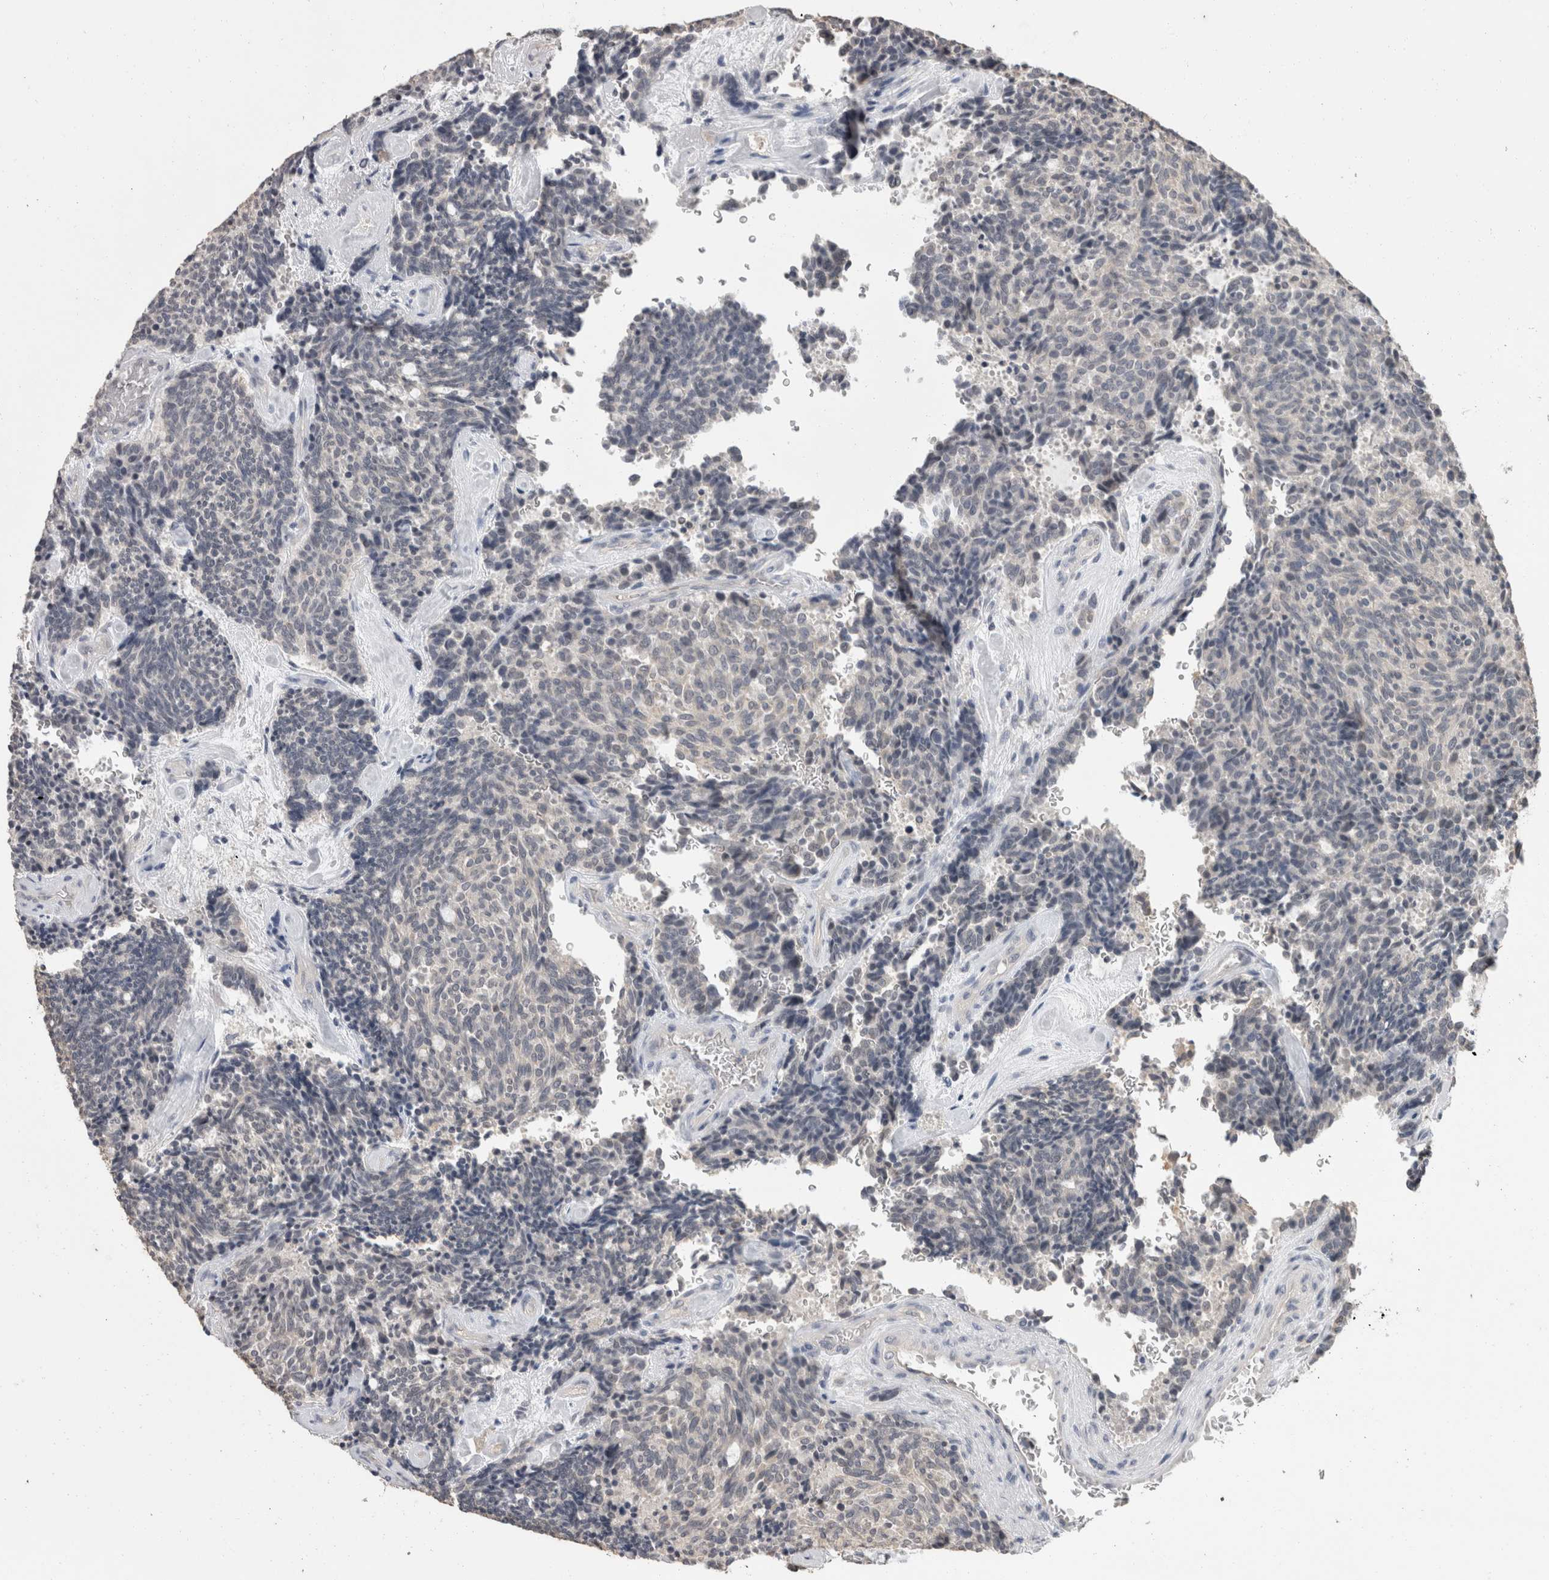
{"staining": {"intensity": "negative", "quantity": "none", "location": "none"}, "tissue": "carcinoid", "cell_type": "Tumor cells", "image_type": "cancer", "snomed": [{"axis": "morphology", "description": "Carcinoid, malignant, NOS"}, {"axis": "topography", "description": "Pancreas"}], "caption": "Immunohistochemistry histopathology image of neoplastic tissue: carcinoid (malignant) stained with DAB shows no significant protein expression in tumor cells.", "gene": "FHOD3", "patient": {"sex": "female", "age": 54}}